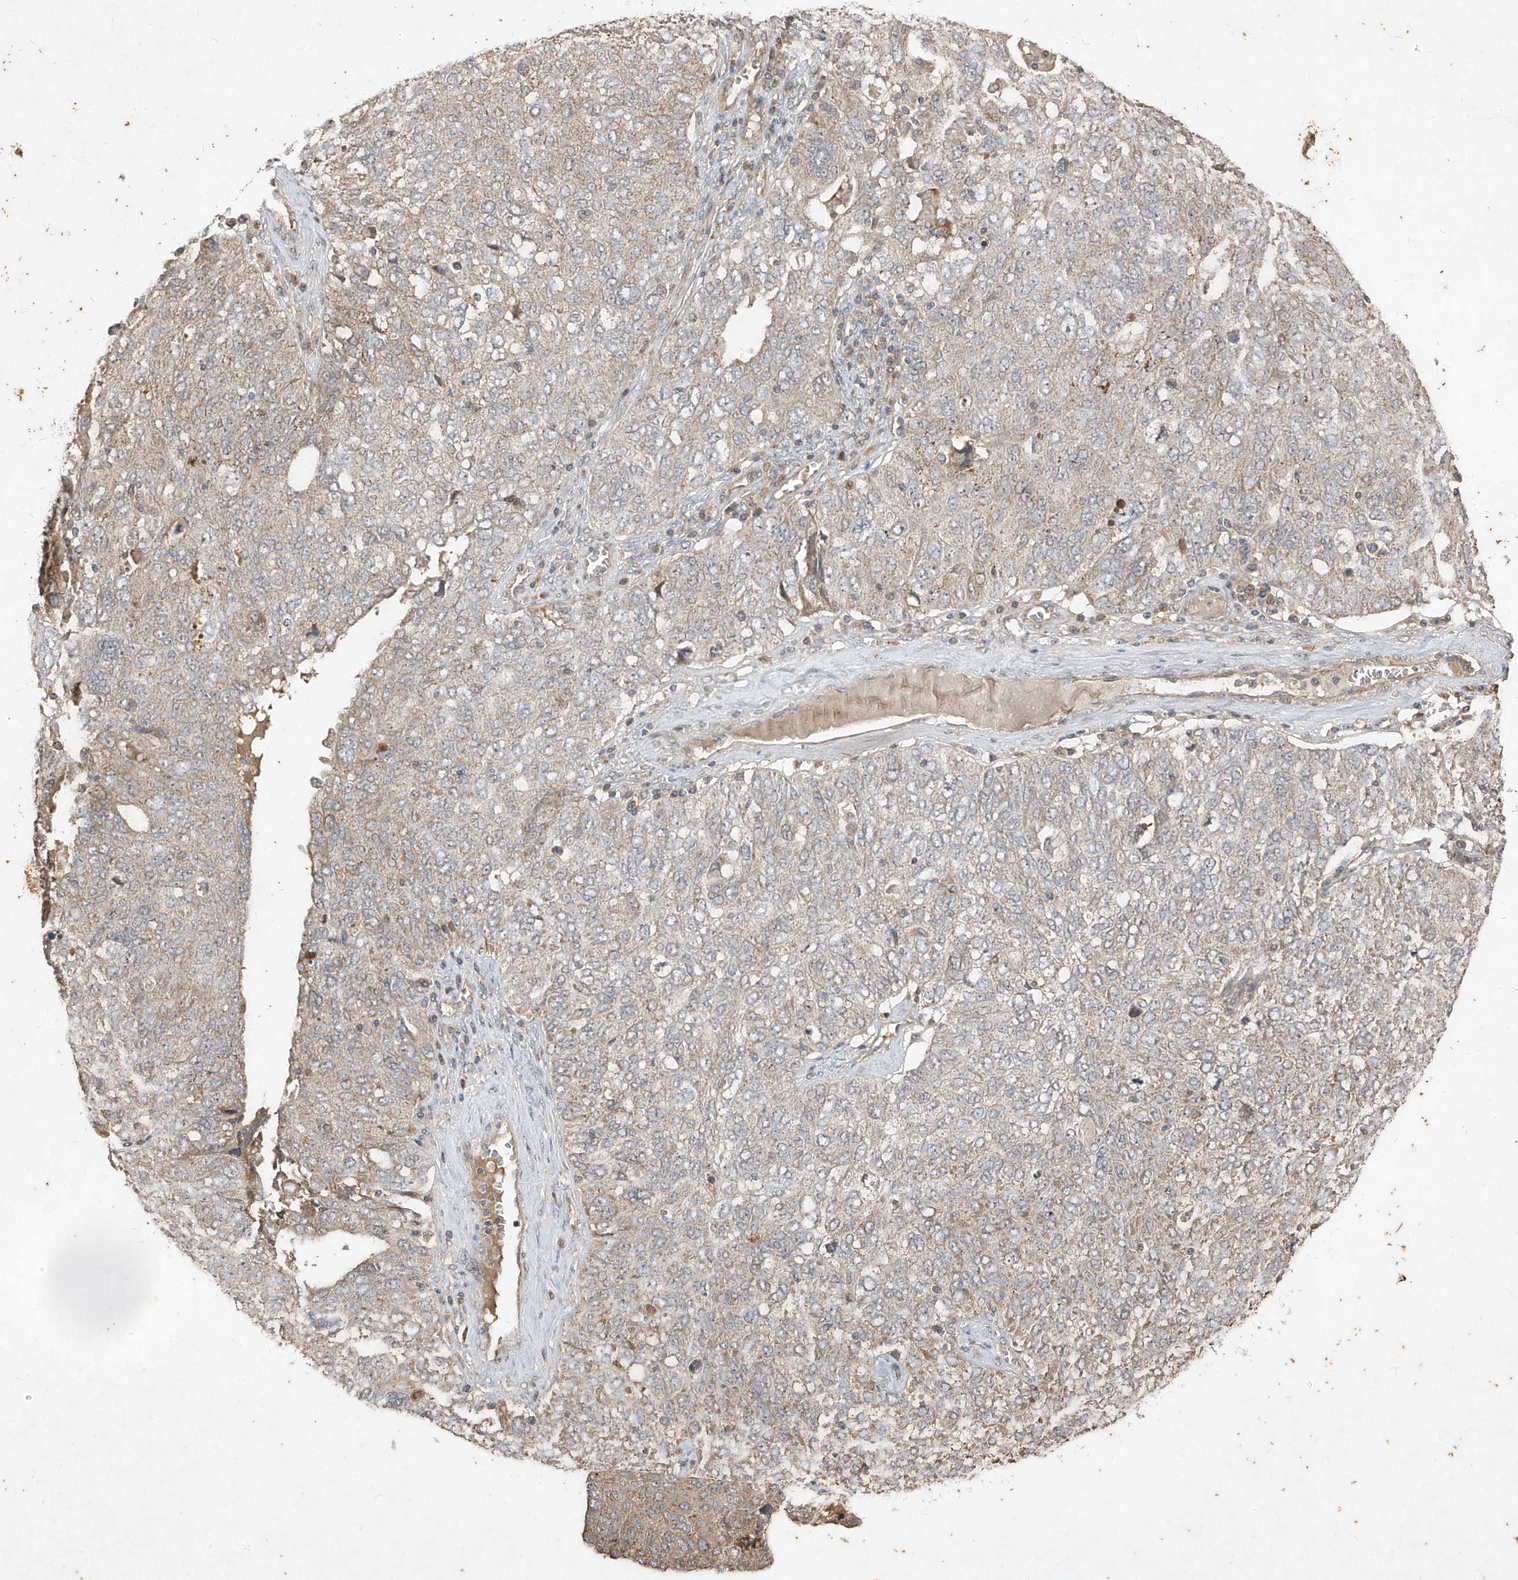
{"staining": {"intensity": "weak", "quantity": "25%-75%", "location": "cytoplasmic/membranous"}, "tissue": "ovarian cancer", "cell_type": "Tumor cells", "image_type": "cancer", "snomed": [{"axis": "morphology", "description": "Carcinoma, endometroid"}, {"axis": "topography", "description": "Ovary"}], "caption": "Tumor cells display low levels of weak cytoplasmic/membranous positivity in approximately 25%-75% of cells in ovarian cancer (endometroid carcinoma).", "gene": "ABCD3", "patient": {"sex": "female", "age": 62}}